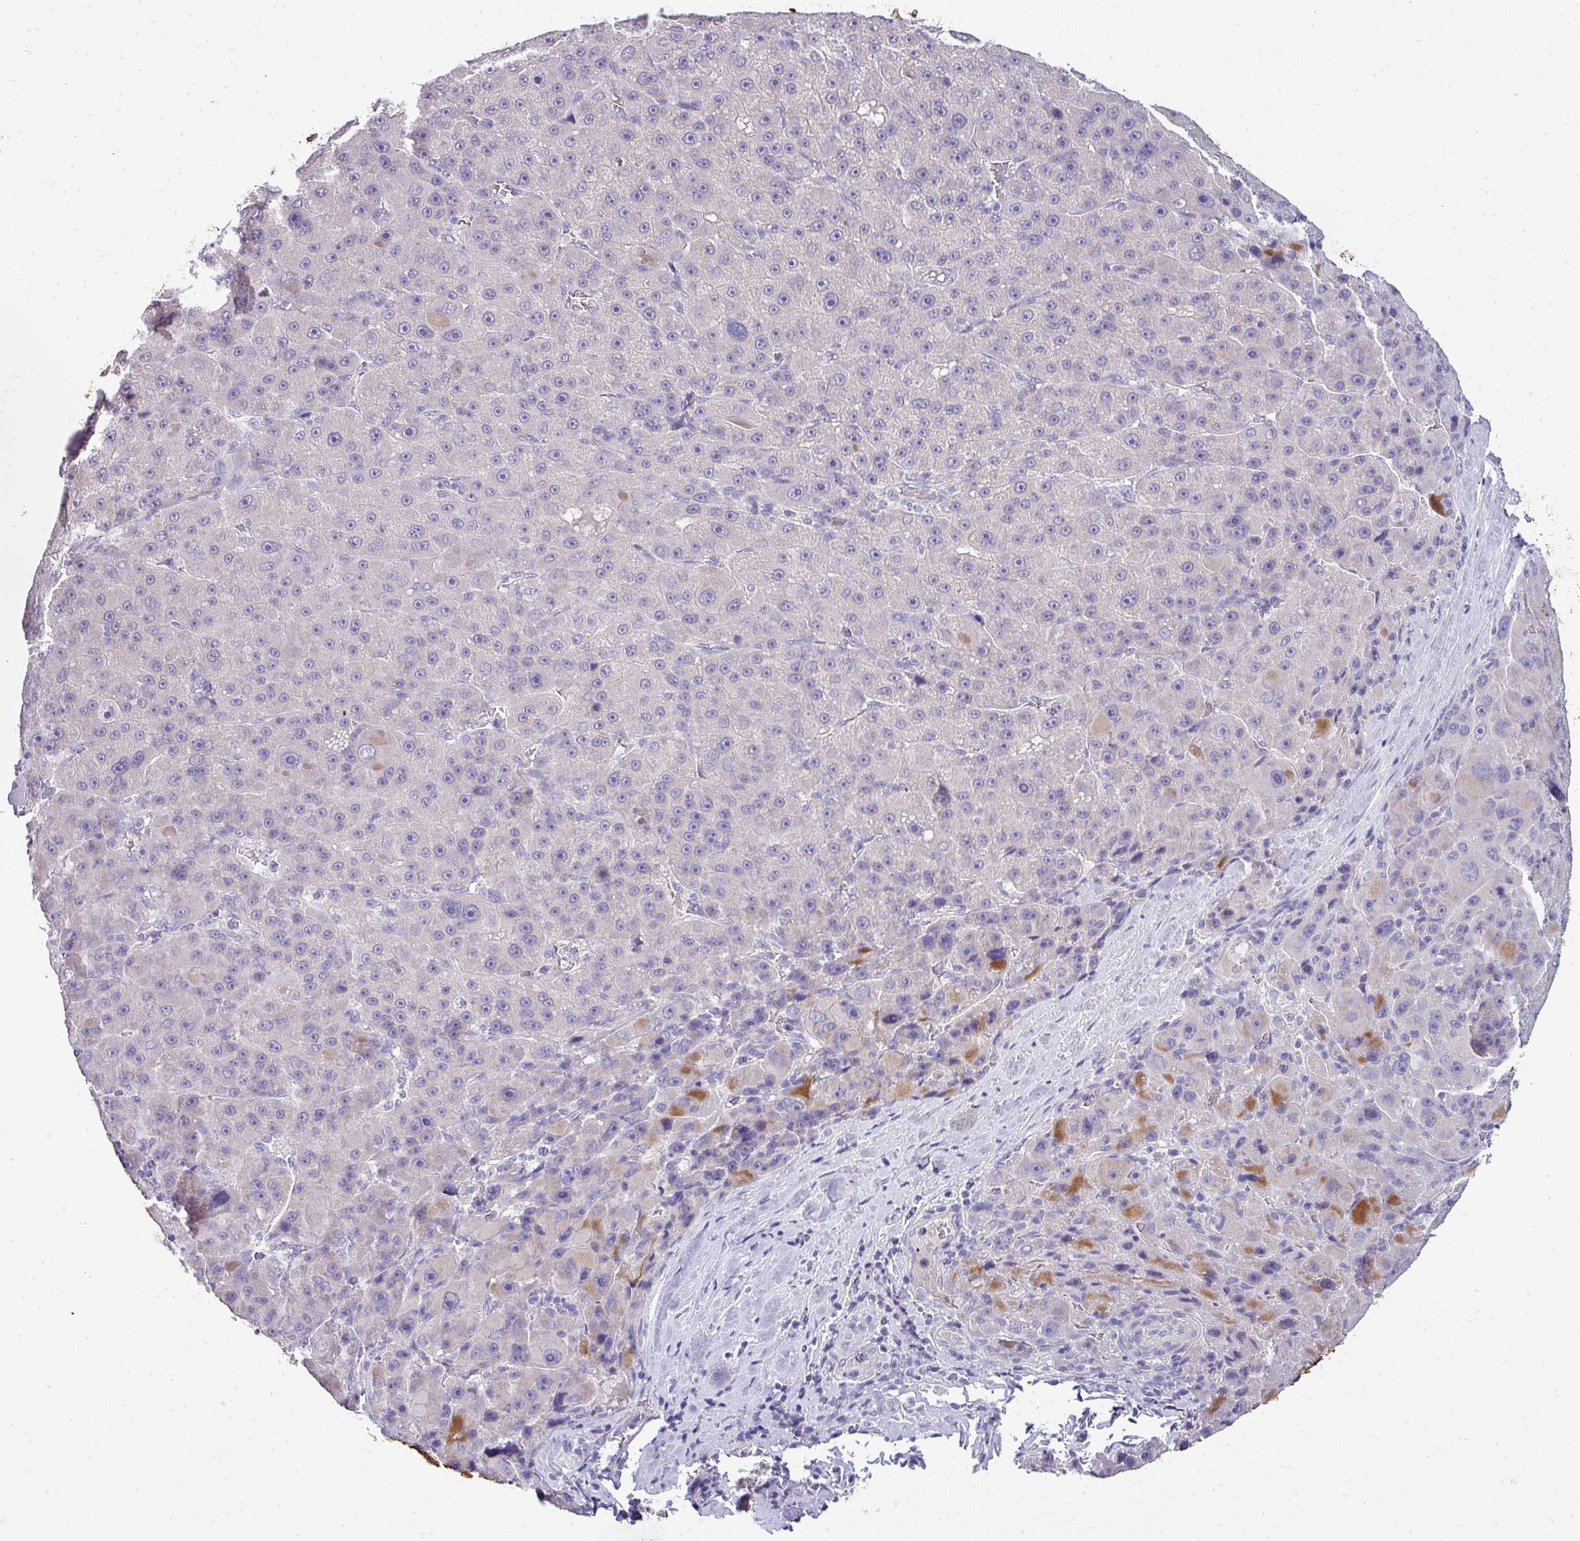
{"staining": {"intensity": "negative", "quantity": "none", "location": "none"}, "tissue": "liver cancer", "cell_type": "Tumor cells", "image_type": "cancer", "snomed": [{"axis": "morphology", "description": "Carcinoma, Hepatocellular, NOS"}, {"axis": "topography", "description": "Liver"}], "caption": "This is a photomicrograph of IHC staining of liver hepatocellular carcinoma, which shows no positivity in tumor cells.", "gene": "ASXL3", "patient": {"sex": "male", "age": 76}}